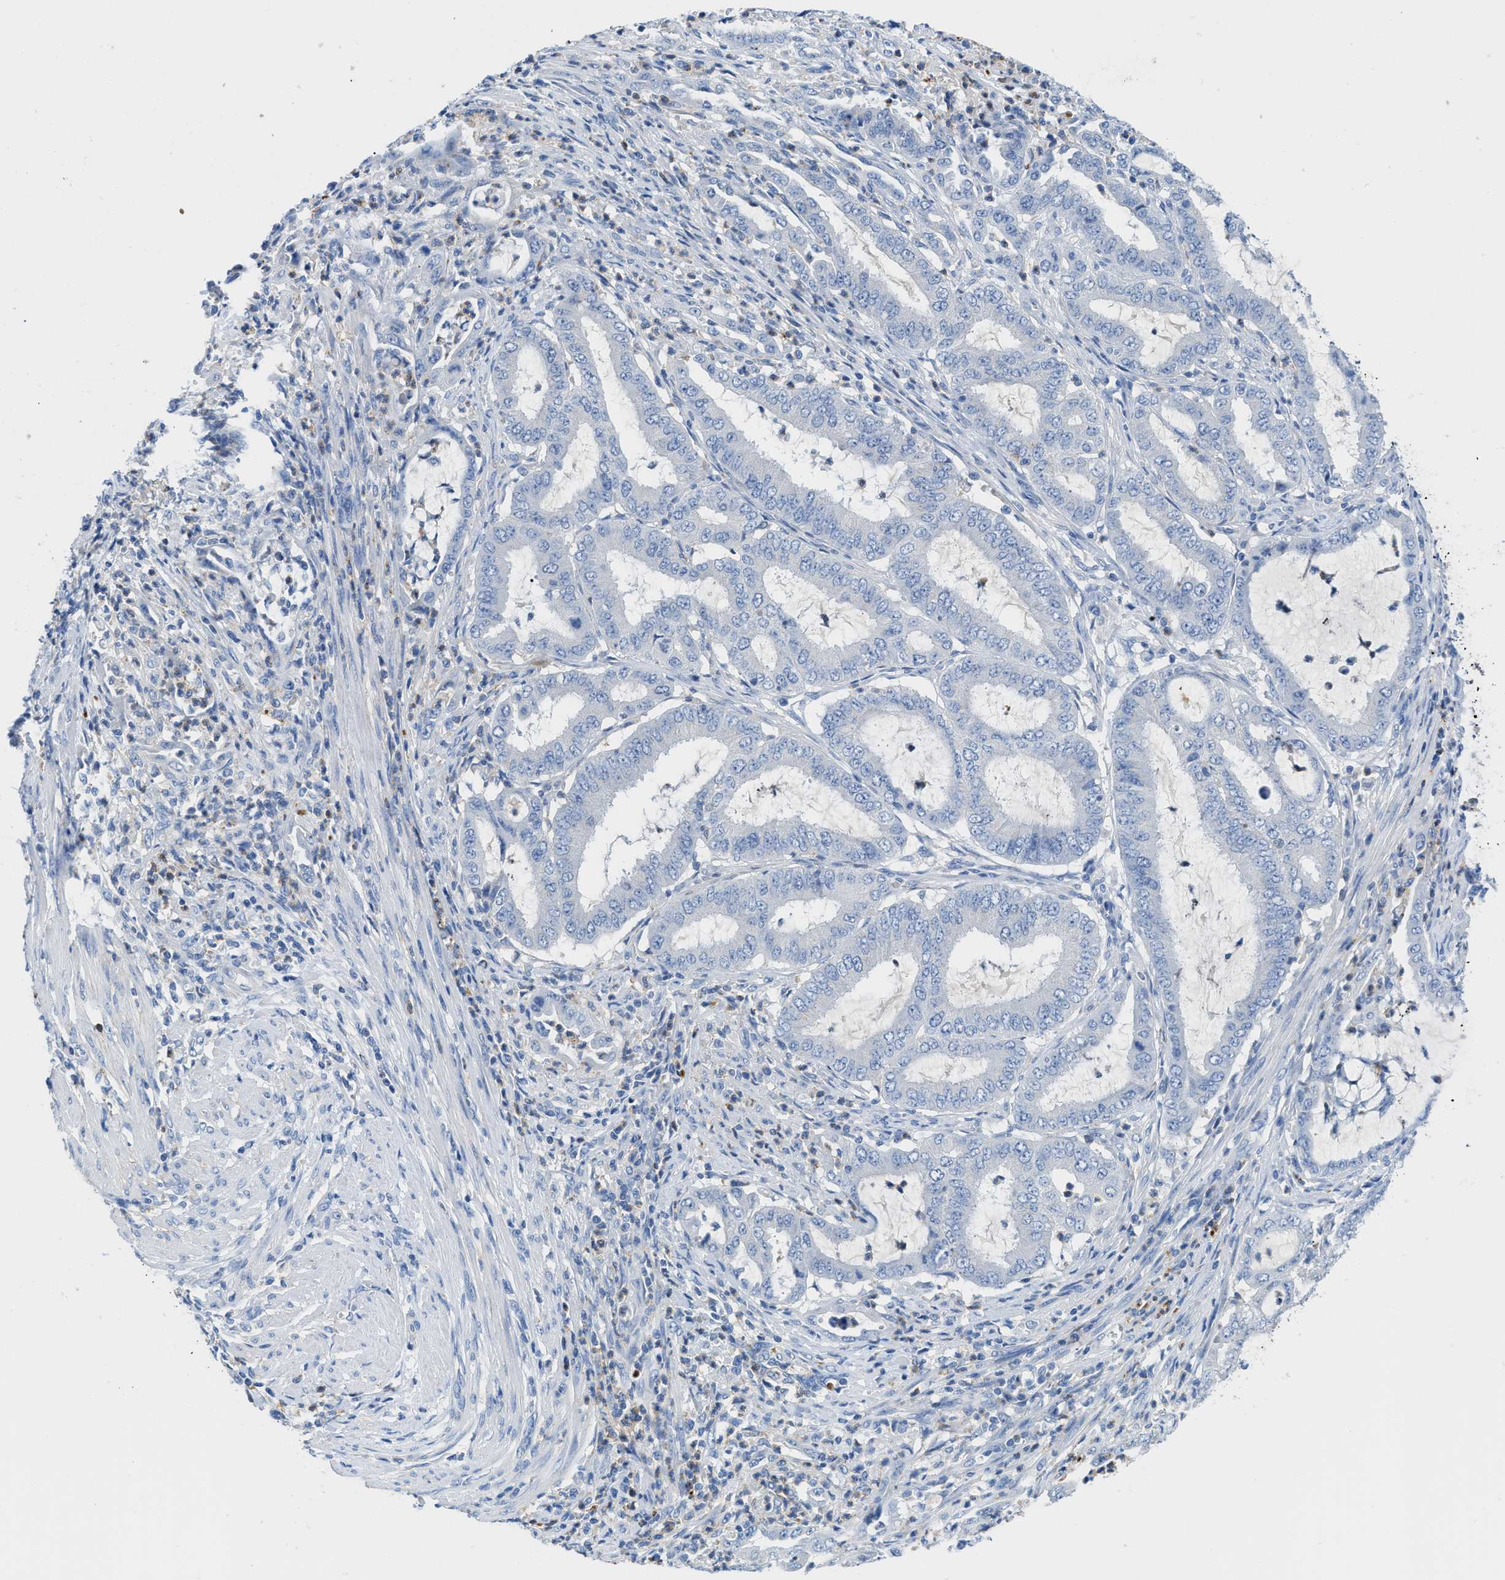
{"staining": {"intensity": "negative", "quantity": "none", "location": "none"}, "tissue": "endometrial cancer", "cell_type": "Tumor cells", "image_type": "cancer", "snomed": [{"axis": "morphology", "description": "Adenocarcinoma, NOS"}, {"axis": "topography", "description": "Endometrium"}], "caption": "Immunohistochemical staining of human adenocarcinoma (endometrial) exhibits no significant staining in tumor cells.", "gene": "NEB", "patient": {"sex": "female", "age": 70}}